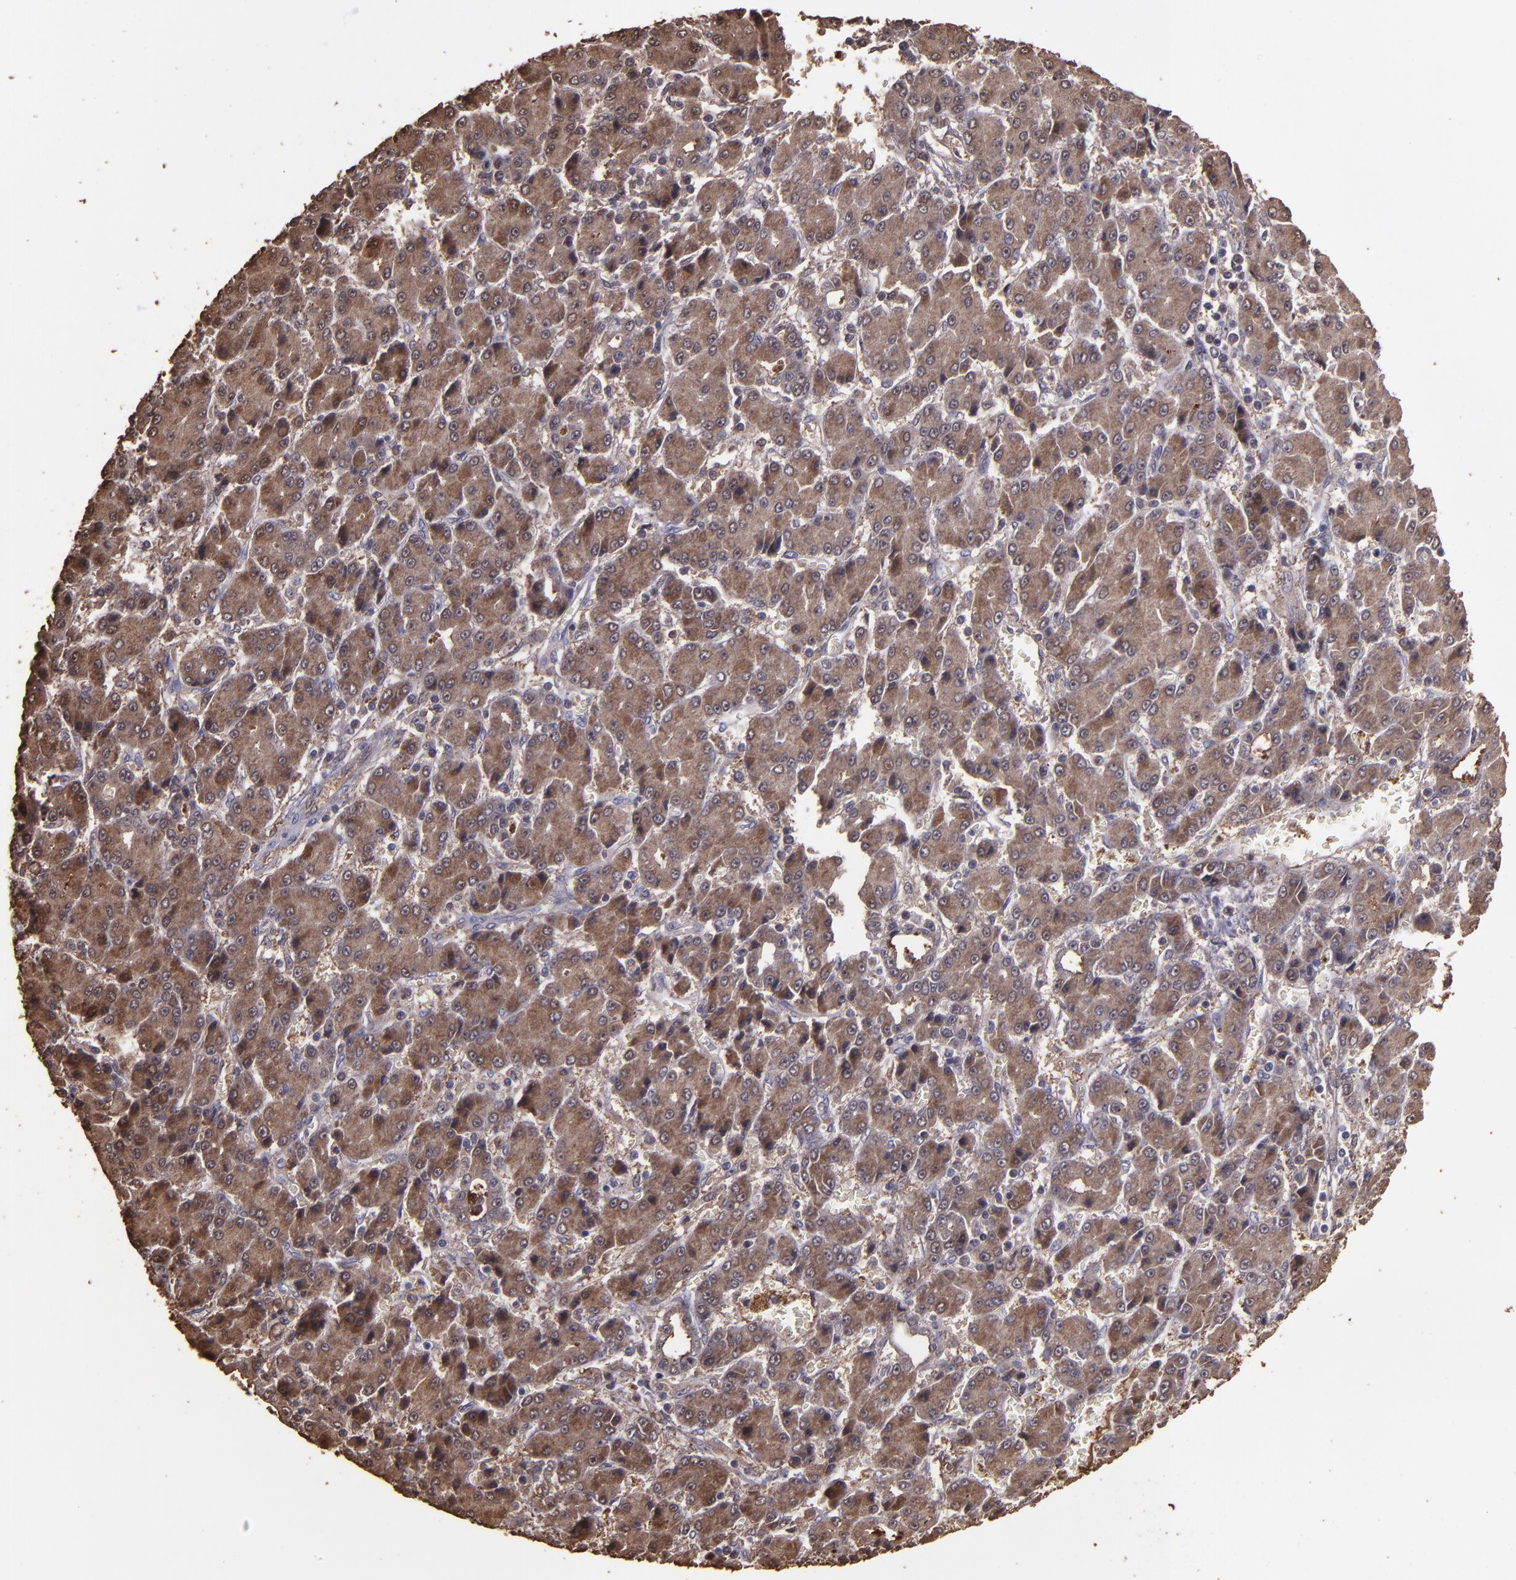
{"staining": {"intensity": "moderate", "quantity": ">75%", "location": "cytoplasmic/membranous,nuclear"}, "tissue": "liver cancer", "cell_type": "Tumor cells", "image_type": "cancer", "snomed": [{"axis": "morphology", "description": "Carcinoma, Hepatocellular, NOS"}, {"axis": "topography", "description": "Liver"}], "caption": "Tumor cells demonstrate medium levels of moderate cytoplasmic/membranous and nuclear expression in about >75% of cells in human liver cancer (hepatocellular carcinoma).", "gene": "SERPINF2", "patient": {"sex": "male", "age": 69}}